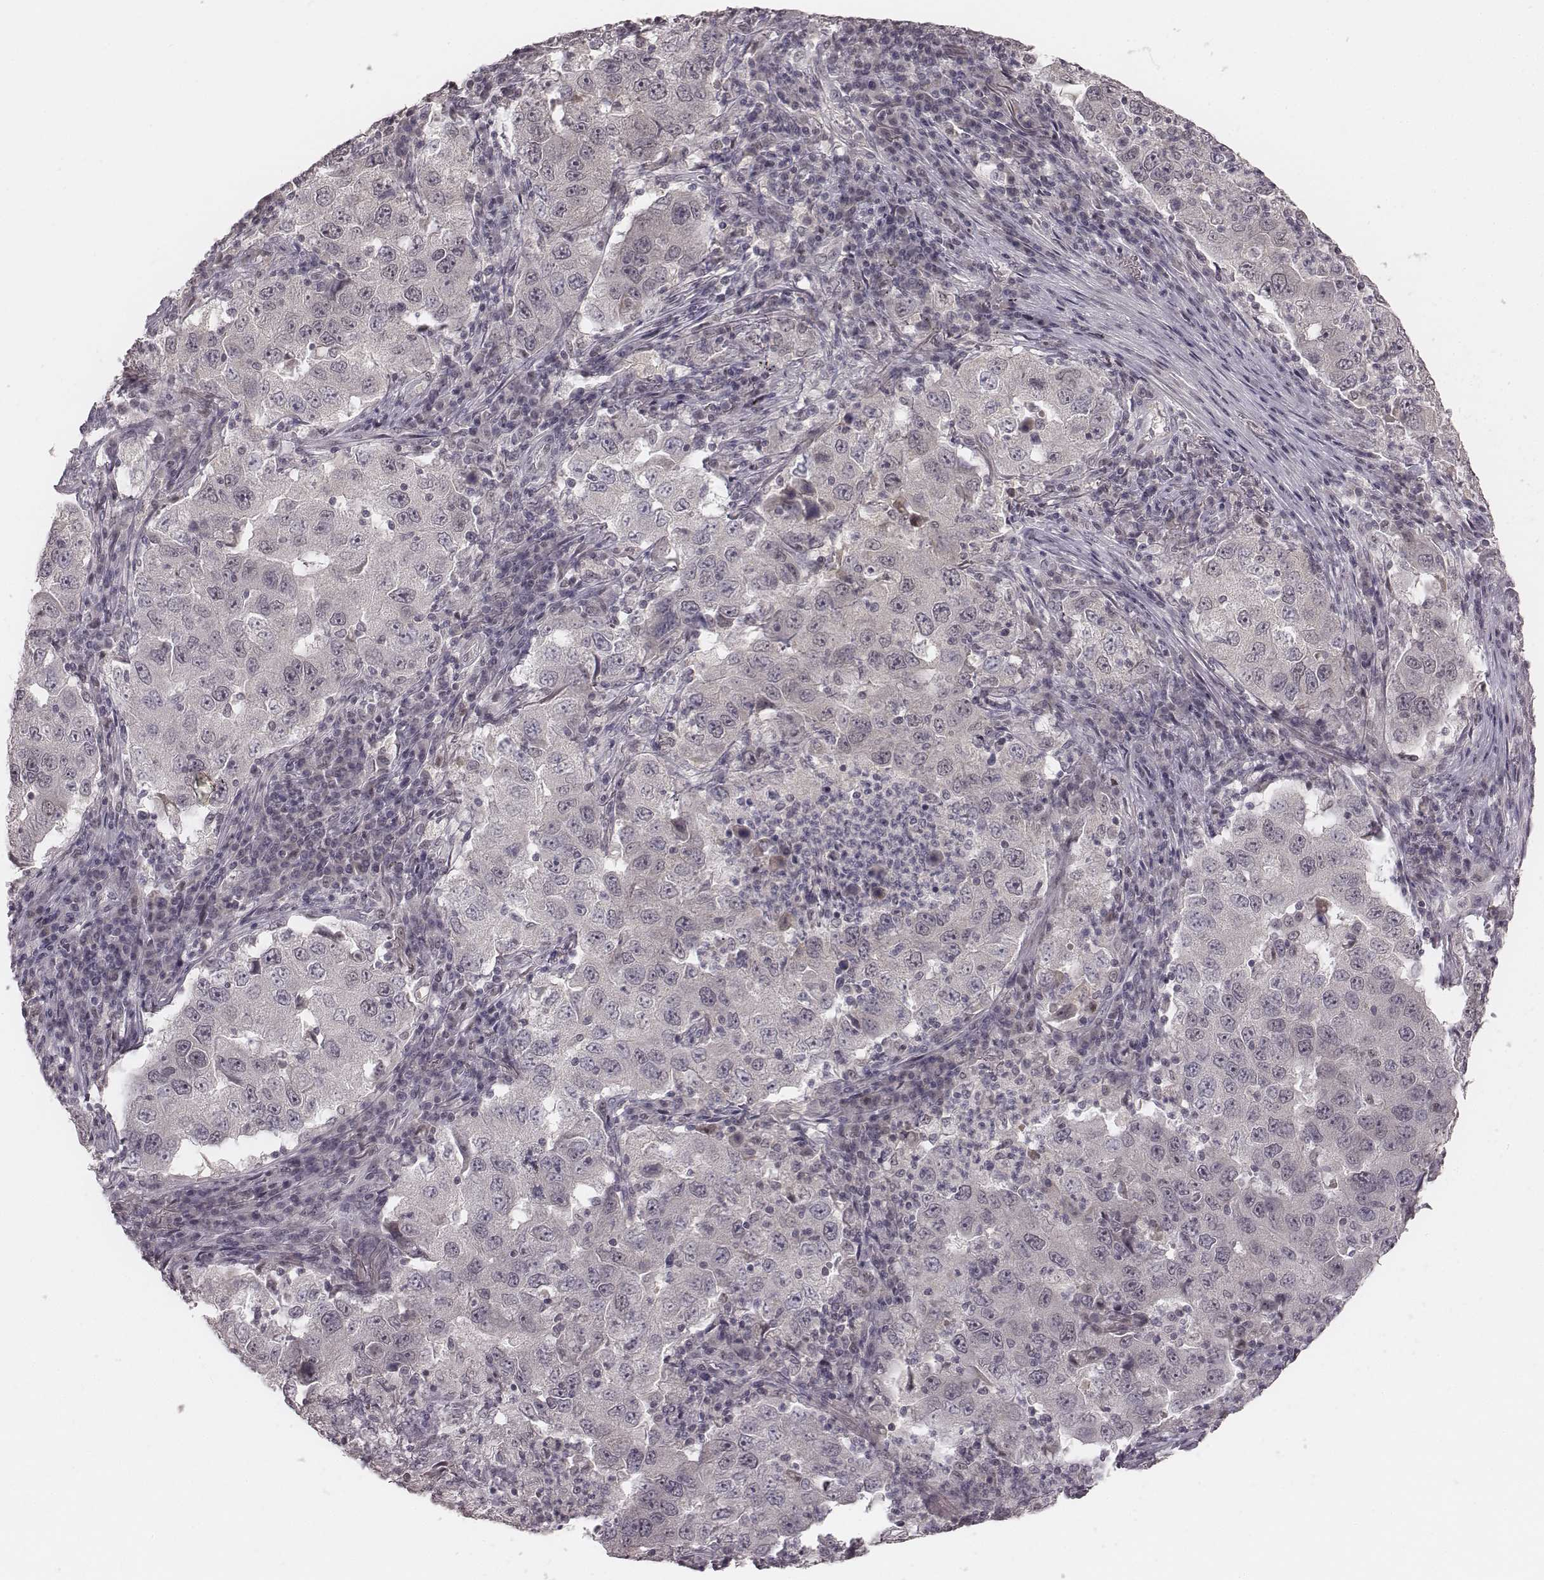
{"staining": {"intensity": "negative", "quantity": "none", "location": "none"}, "tissue": "lung cancer", "cell_type": "Tumor cells", "image_type": "cancer", "snomed": [{"axis": "morphology", "description": "Adenocarcinoma, NOS"}, {"axis": "topography", "description": "Lung"}], "caption": "Tumor cells are negative for brown protein staining in lung cancer. (DAB (3,3'-diaminobenzidine) immunohistochemistry (IHC) with hematoxylin counter stain).", "gene": "IQCG", "patient": {"sex": "male", "age": 73}}